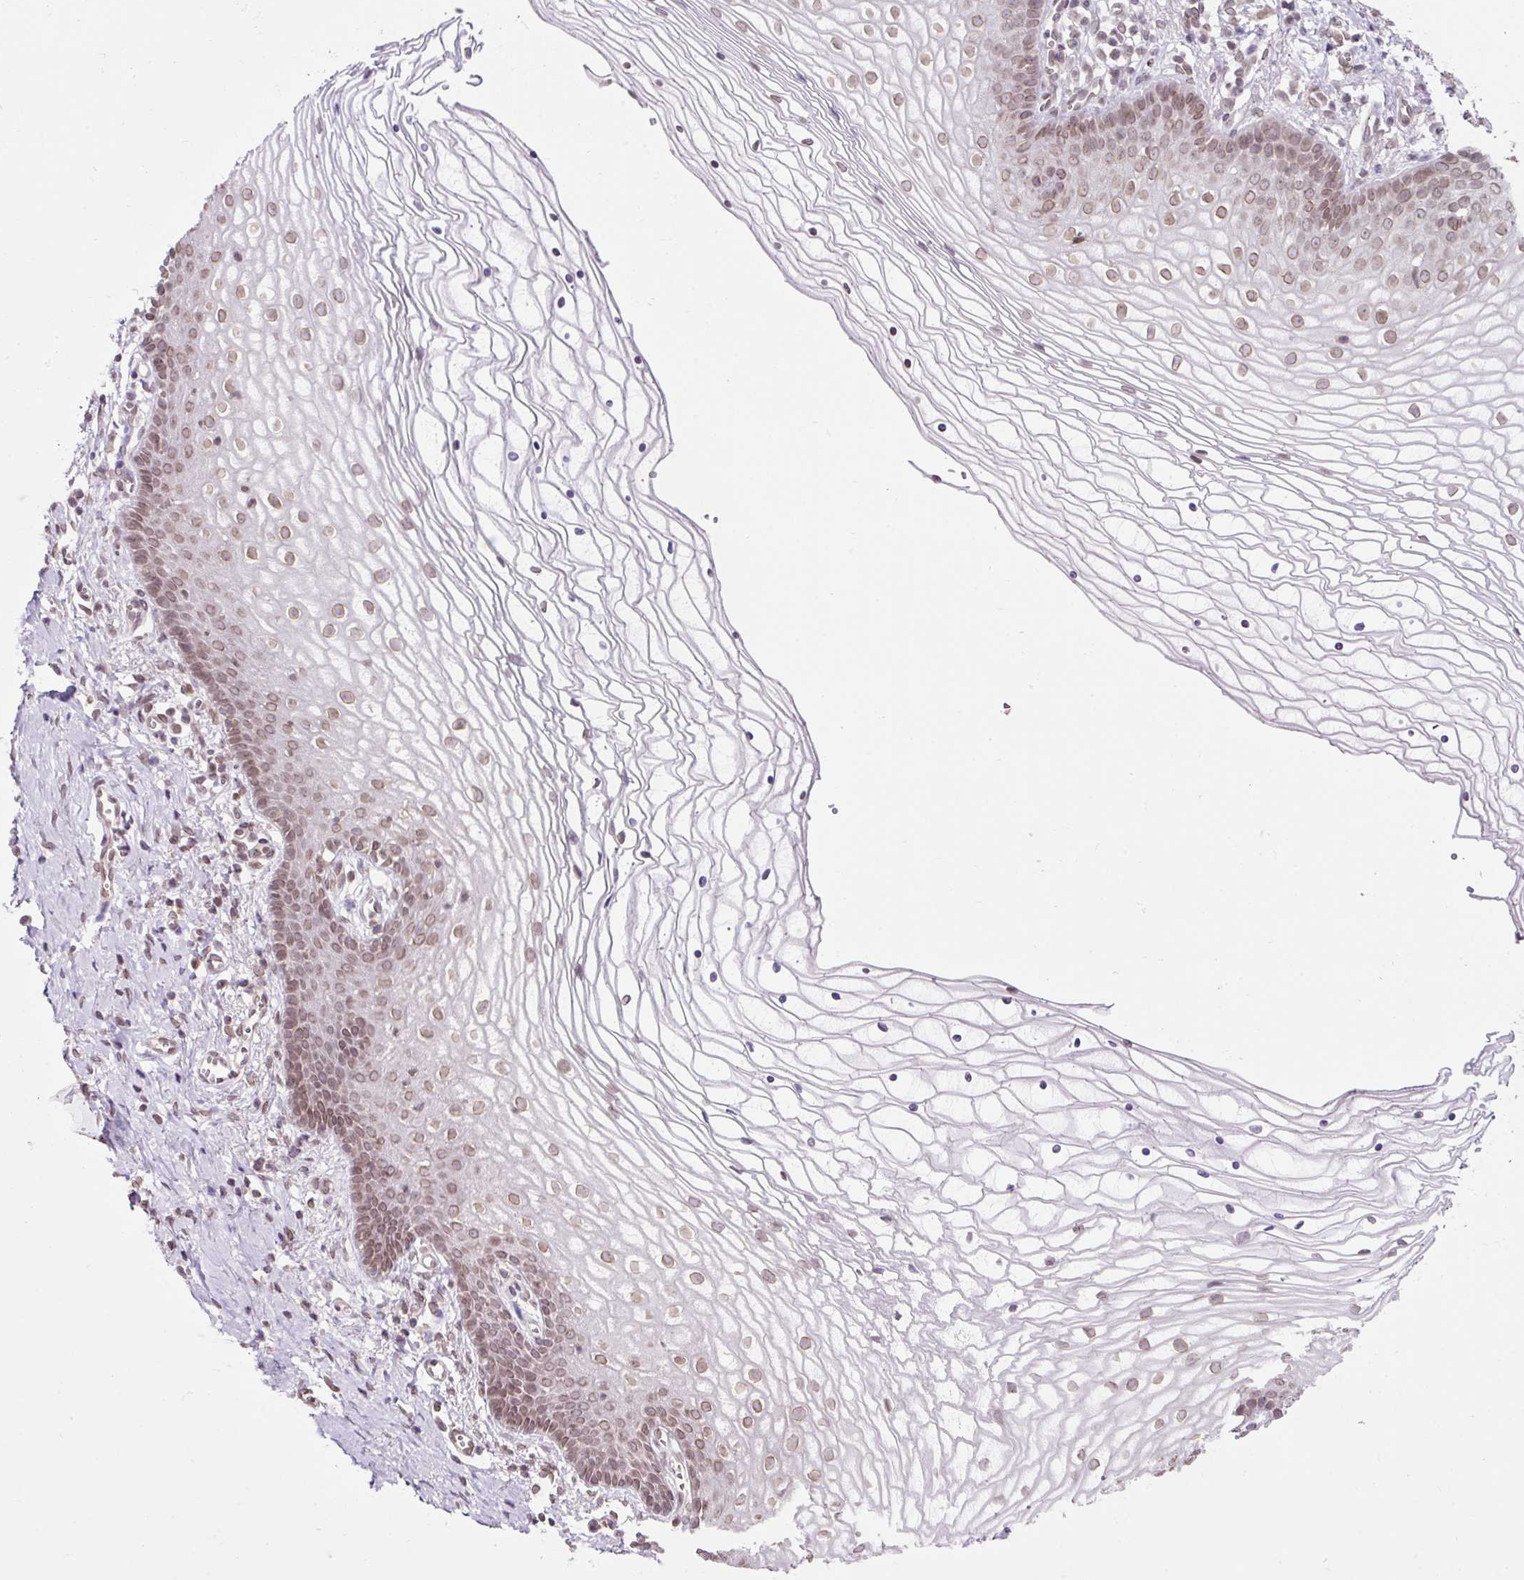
{"staining": {"intensity": "moderate", "quantity": "25%-75%", "location": "cytoplasmic/membranous,nuclear"}, "tissue": "vagina", "cell_type": "Squamous epithelial cells", "image_type": "normal", "snomed": [{"axis": "morphology", "description": "Normal tissue, NOS"}, {"axis": "topography", "description": "Vagina"}], "caption": "A micrograph showing moderate cytoplasmic/membranous,nuclear staining in about 25%-75% of squamous epithelial cells in normal vagina, as visualized by brown immunohistochemical staining.", "gene": "ZNF610", "patient": {"sex": "female", "age": 56}}